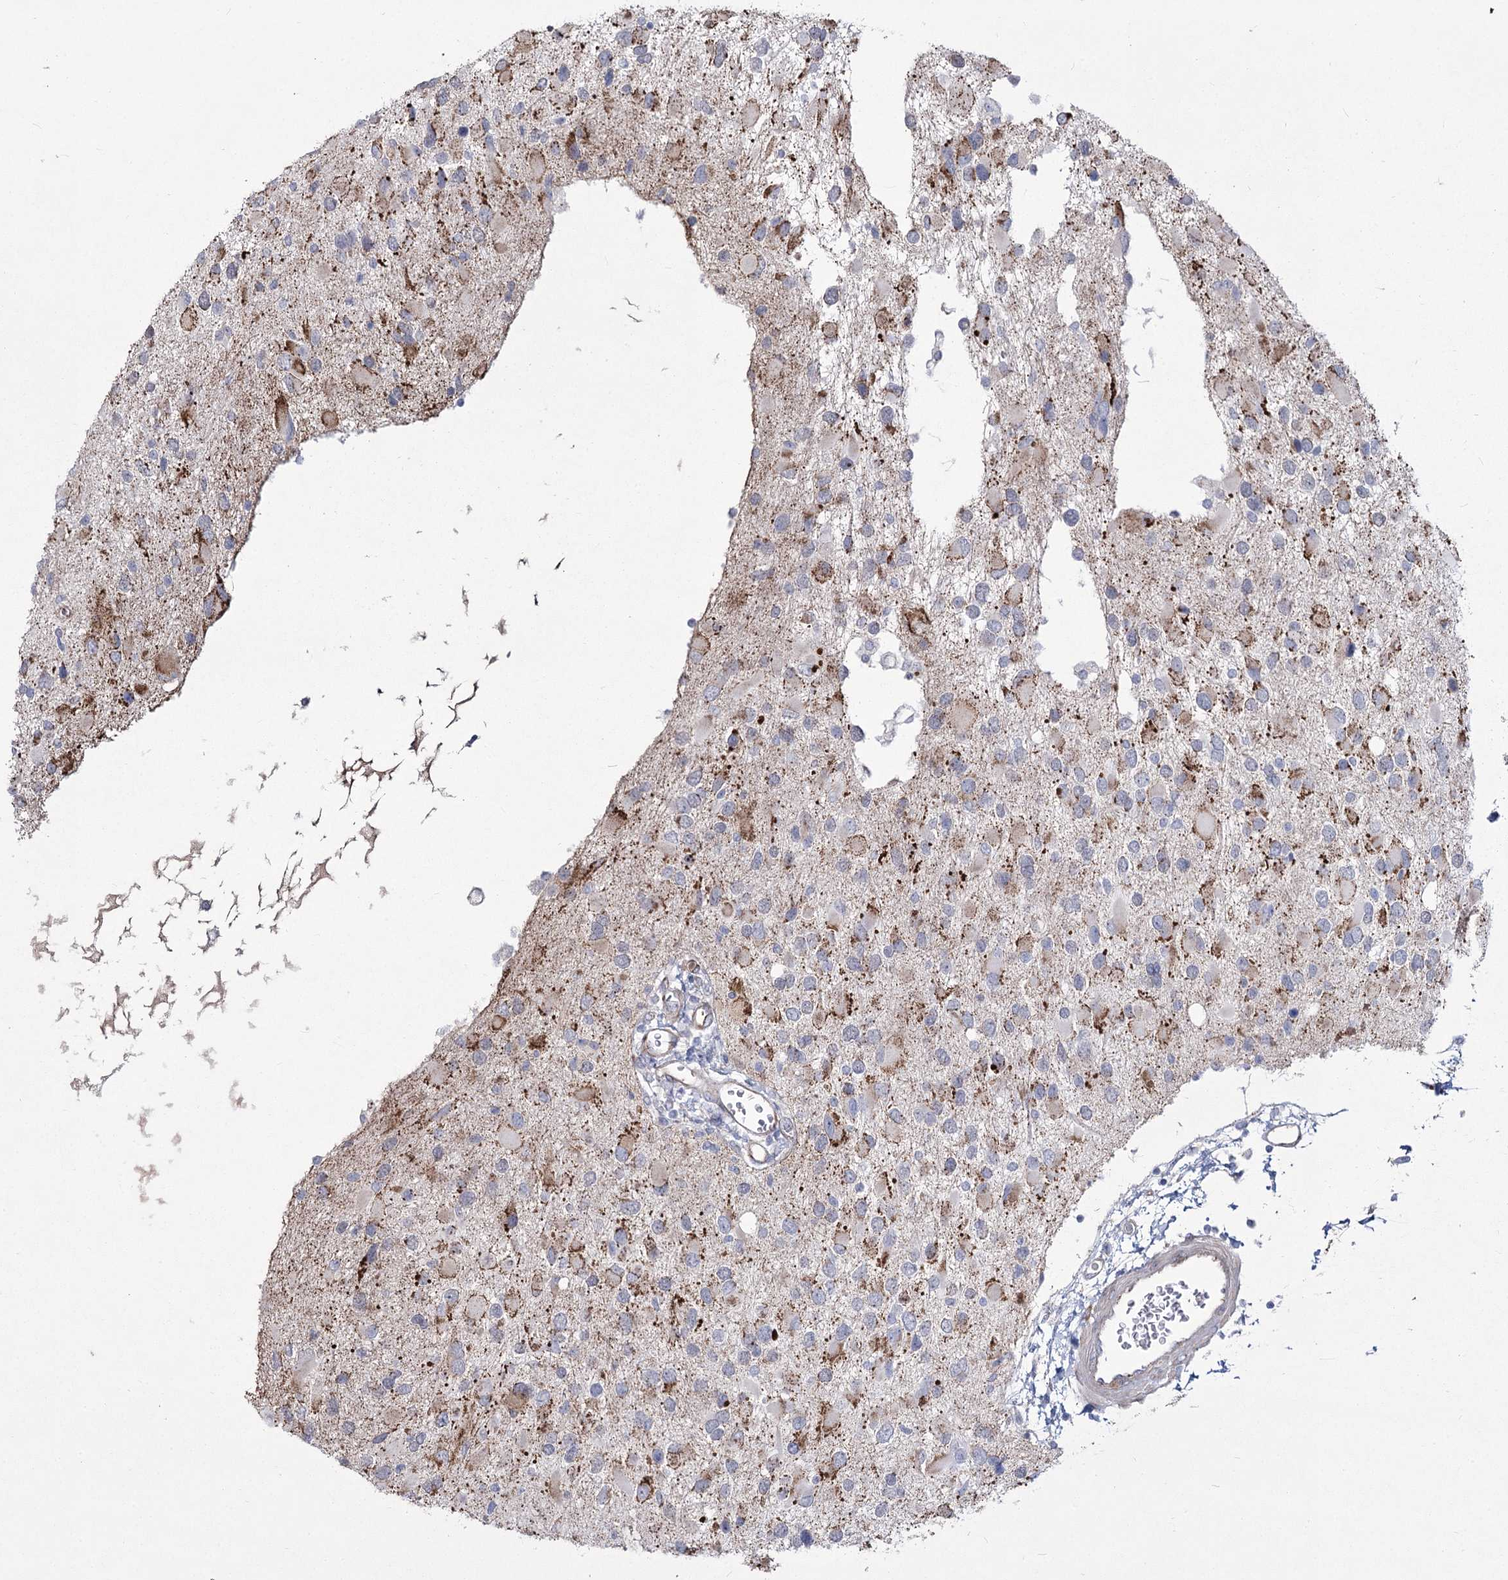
{"staining": {"intensity": "moderate", "quantity": "<25%", "location": "cytoplasmic/membranous"}, "tissue": "glioma", "cell_type": "Tumor cells", "image_type": "cancer", "snomed": [{"axis": "morphology", "description": "Glioma, malignant, High grade"}, {"axis": "topography", "description": "Brain"}], "caption": "IHC image of neoplastic tissue: human malignant high-grade glioma stained using IHC exhibits low levels of moderate protein expression localized specifically in the cytoplasmic/membranous of tumor cells, appearing as a cytoplasmic/membranous brown color.", "gene": "ME3", "patient": {"sex": "male", "age": 53}}